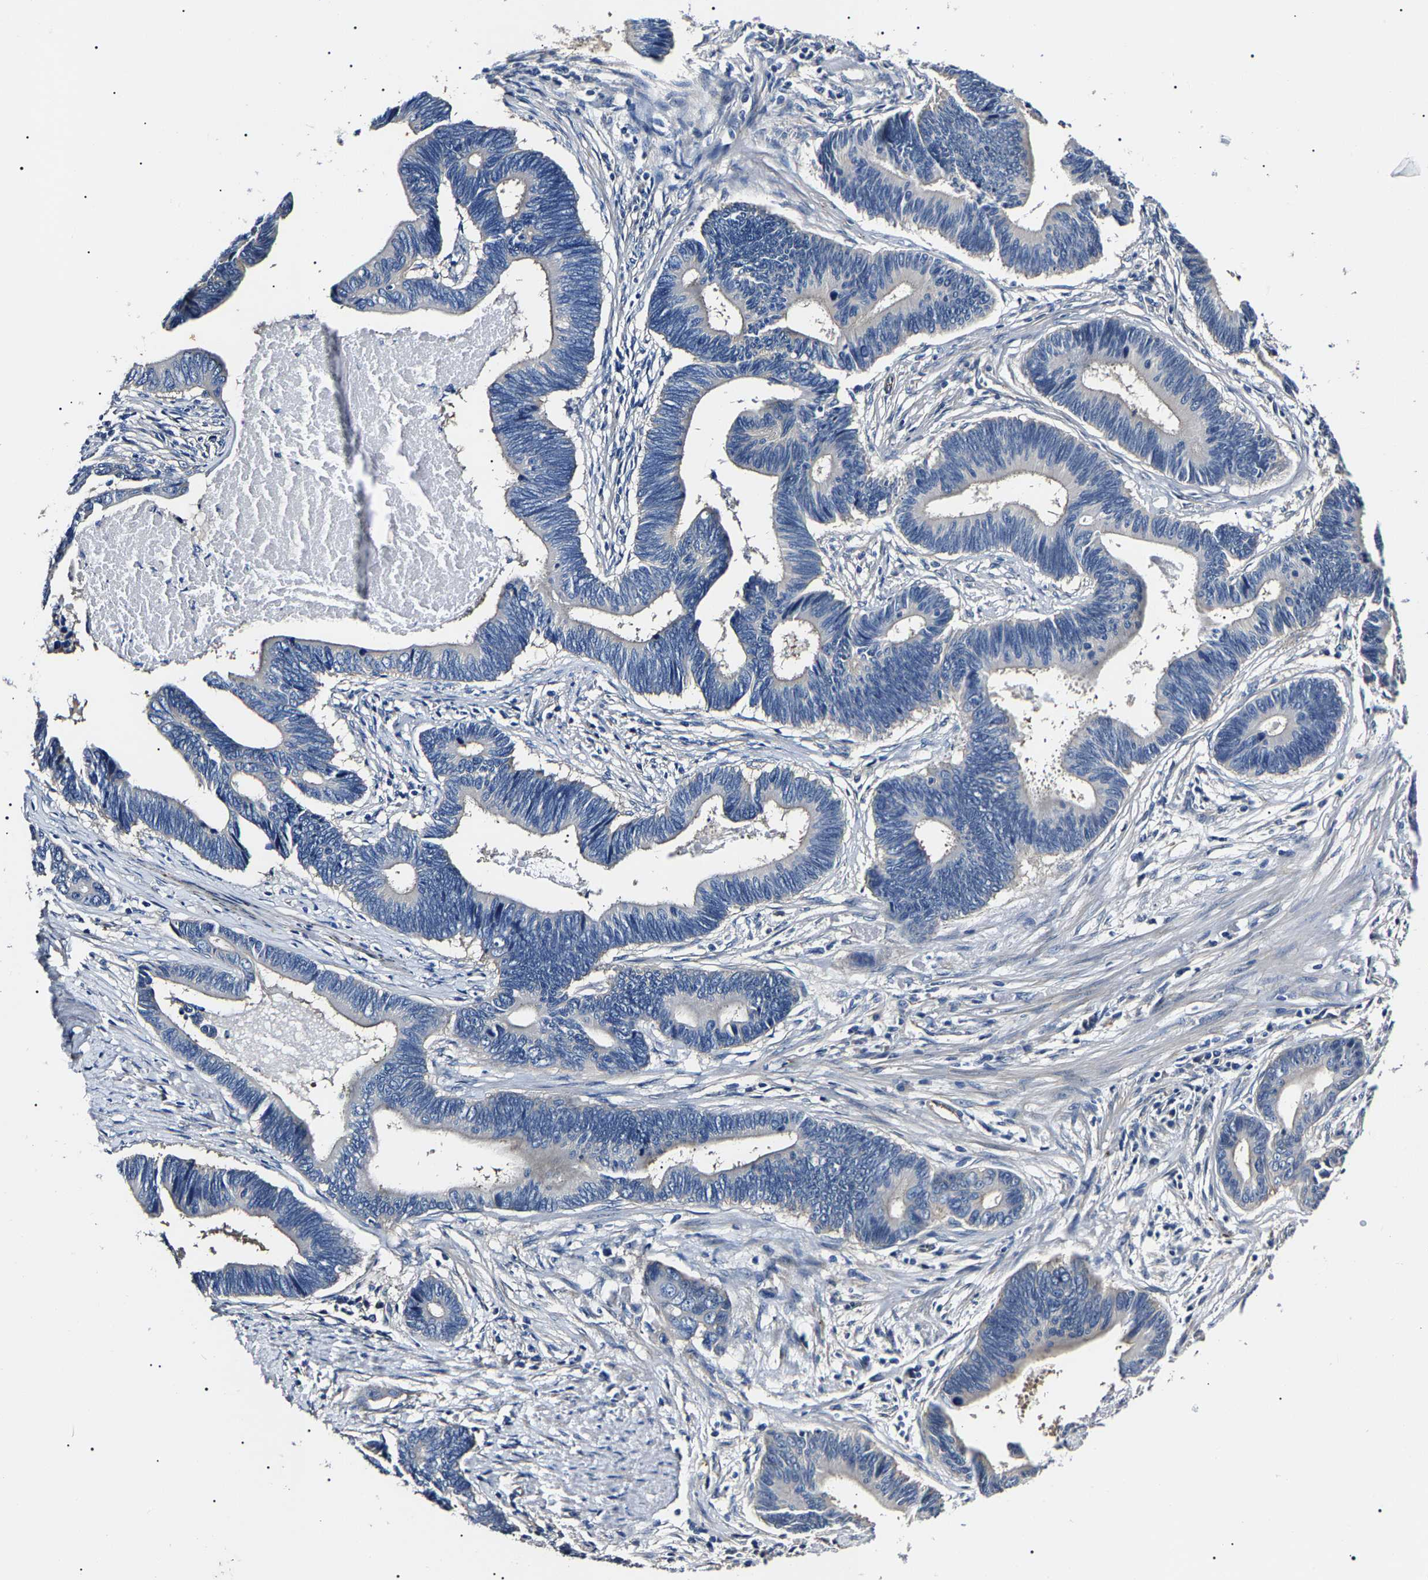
{"staining": {"intensity": "negative", "quantity": "none", "location": "none"}, "tissue": "pancreatic cancer", "cell_type": "Tumor cells", "image_type": "cancer", "snomed": [{"axis": "morphology", "description": "Adenocarcinoma, NOS"}, {"axis": "topography", "description": "Pancreas"}], "caption": "The immunohistochemistry (IHC) micrograph has no significant positivity in tumor cells of pancreatic cancer tissue. The staining was performed using DAB to visualize the protein expression in brown, while the nuclei were stained in blue with hematoxylin (Magnification: 20x).", "gene": "KLHL42", "patient": {"sex": "female", "age": 70}}